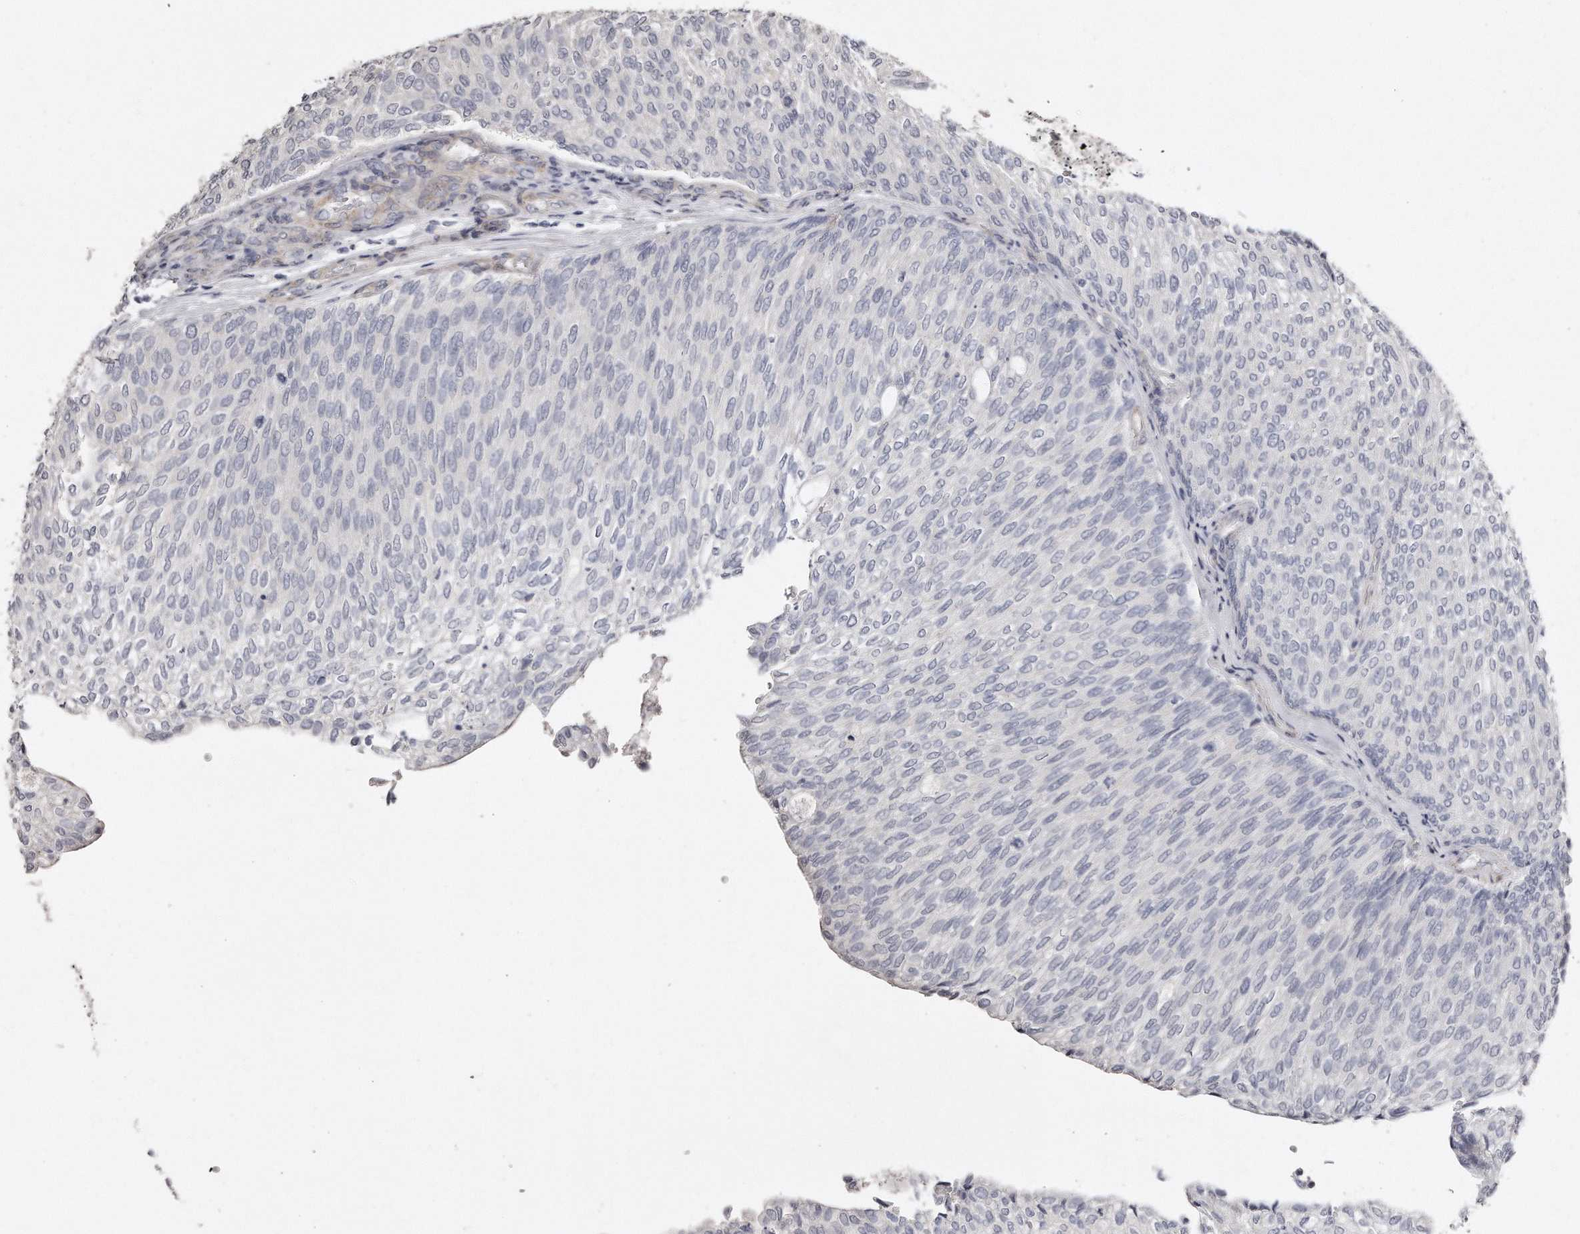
{"staining": {"intensity": "negative", "quantity": "none", "location": "none"}, "tissue": "urothelial cancer", "cell_type": "Tumor cells", "image_type": "cancer", "snomed": [{"axis": "morphology", "description": "Urothelial carcinoma, Low grade"}, {"axis": "topography", "description": "Urinary bladder"}], "caption": "This micrograph is of low-grade urothelial carcinoma stained with IHC to label a protein in brown with the nuclei are counter-stained blue. There is no expression in tumor cells. Brightfield microscopy of immunohistochemistry (IHC) stained with DAB (3,3'-diaminobenzidine) (brown) and hematoxylin (blue), captured at high magnification.", "gene": "LMOD1", "patient": {"sex": "female", "age": 79}}